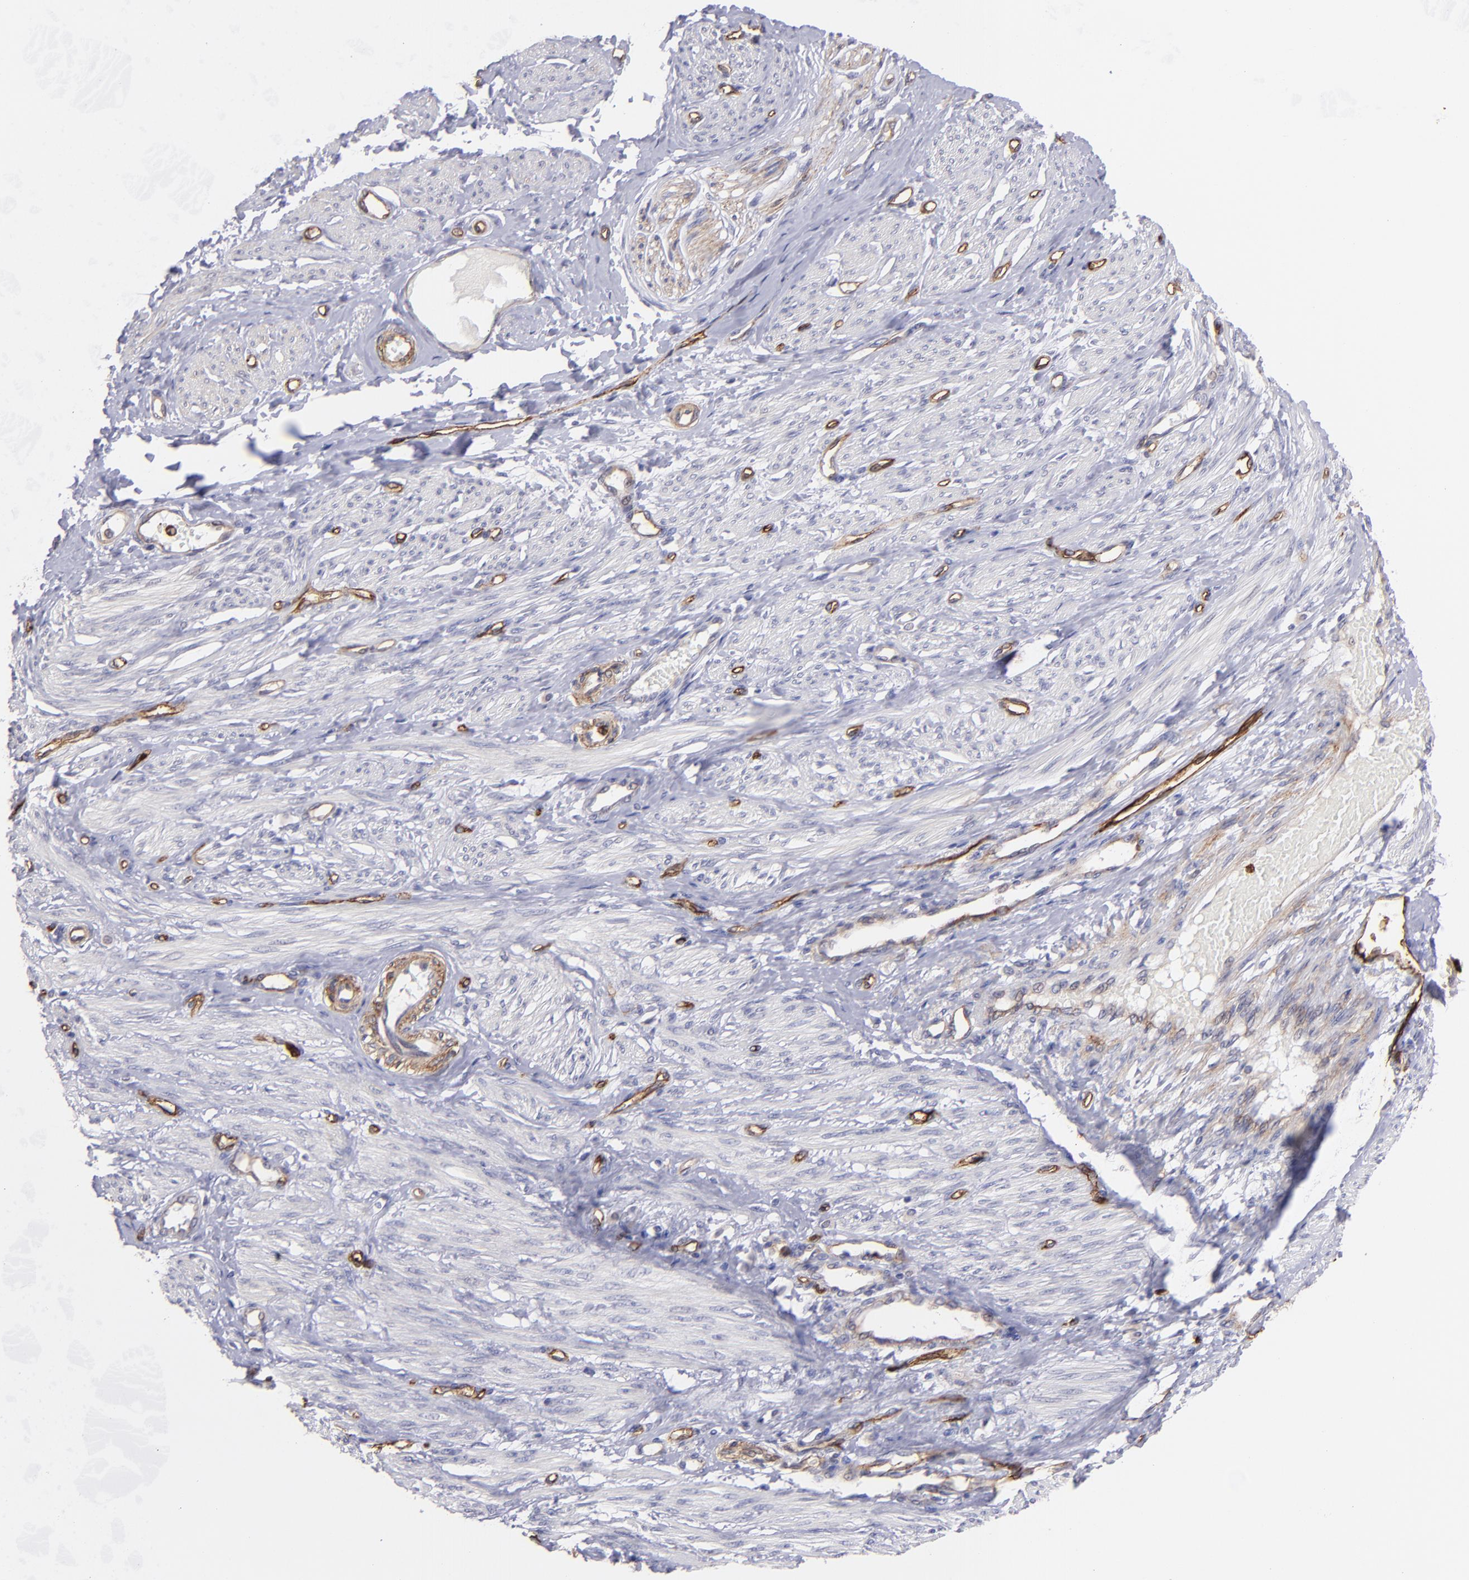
{"staining": {"intensity": "weak", "quantity": ">75%", "location": "cytoplasmic/membranous"}, "tissue": "smooth muscle", "cell_type": "Smooth muscle cells", "image_type": "normal", "snomed": [{"axis": "morphology", "description": "Normal tissue, NOS"}, {"axis": "topography", "description": "Smooth muscle"}, {"axis": "topography", "description": "Uterus"}], "caption": "Immunohistochemical staining of normal human smooth muscle reveals >75% levels of weak cytoplasmic/membranous protein positivity in about >75% of smooth muscle cells.", "gene": "DYSF", "patient": {"sex": "female", "age": 39}}